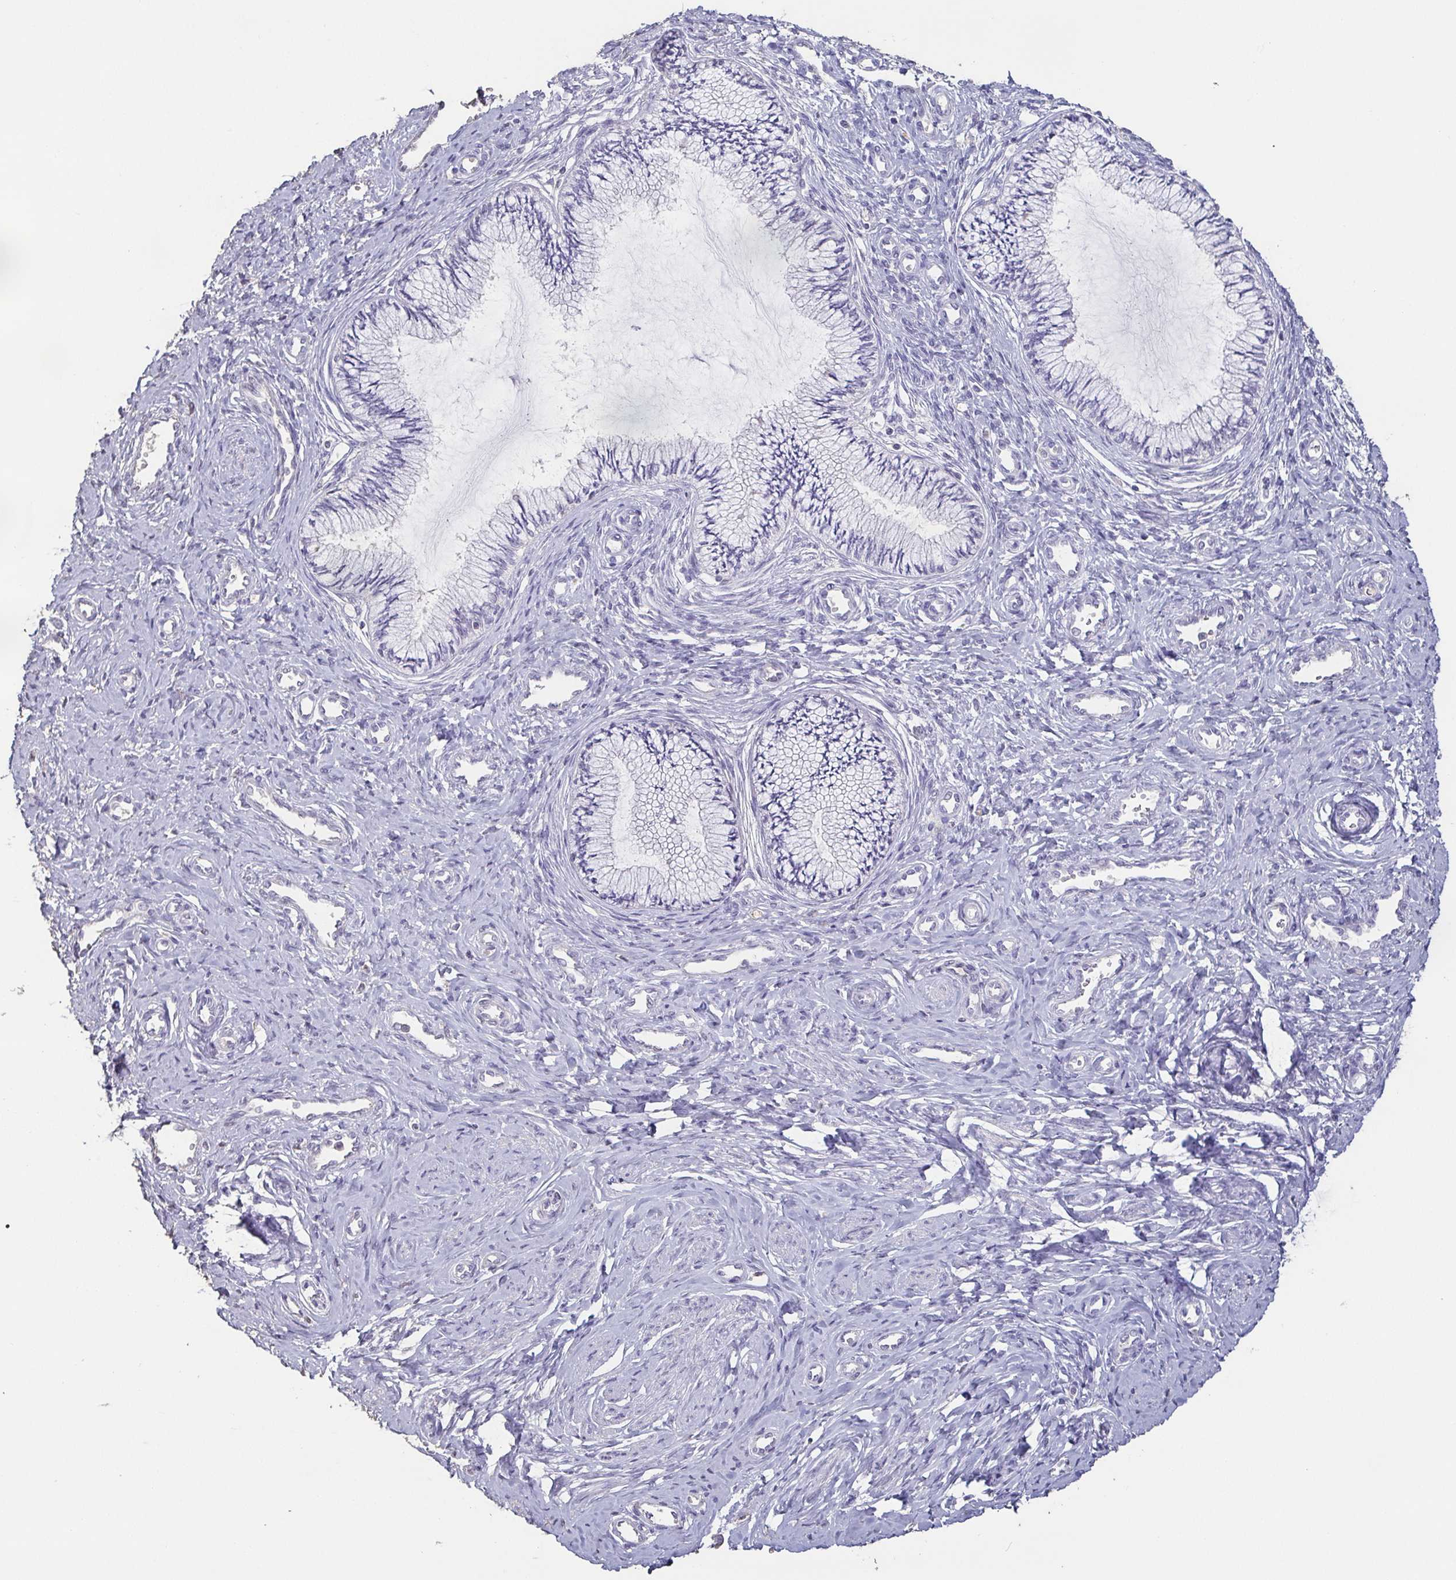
{"staining": {"intensity": "negative", "quantity": "none", "location": "none"}, "tissue": "cervix", "cell_type": "Glandular cells", "image_type": "normal", "snomed": [{"axis": "morphology", "description": "Normal tissue, NOS"}, {"axis": "topography", "description": "Cervix"}], "caption": "A high-resolution histopathology image shows immunohistochemistry staining of benign cervix, which displays no significant expression in glandular cells.", "gene": "BPIFA2", "patient": {"sex": "female", "age": 24}}